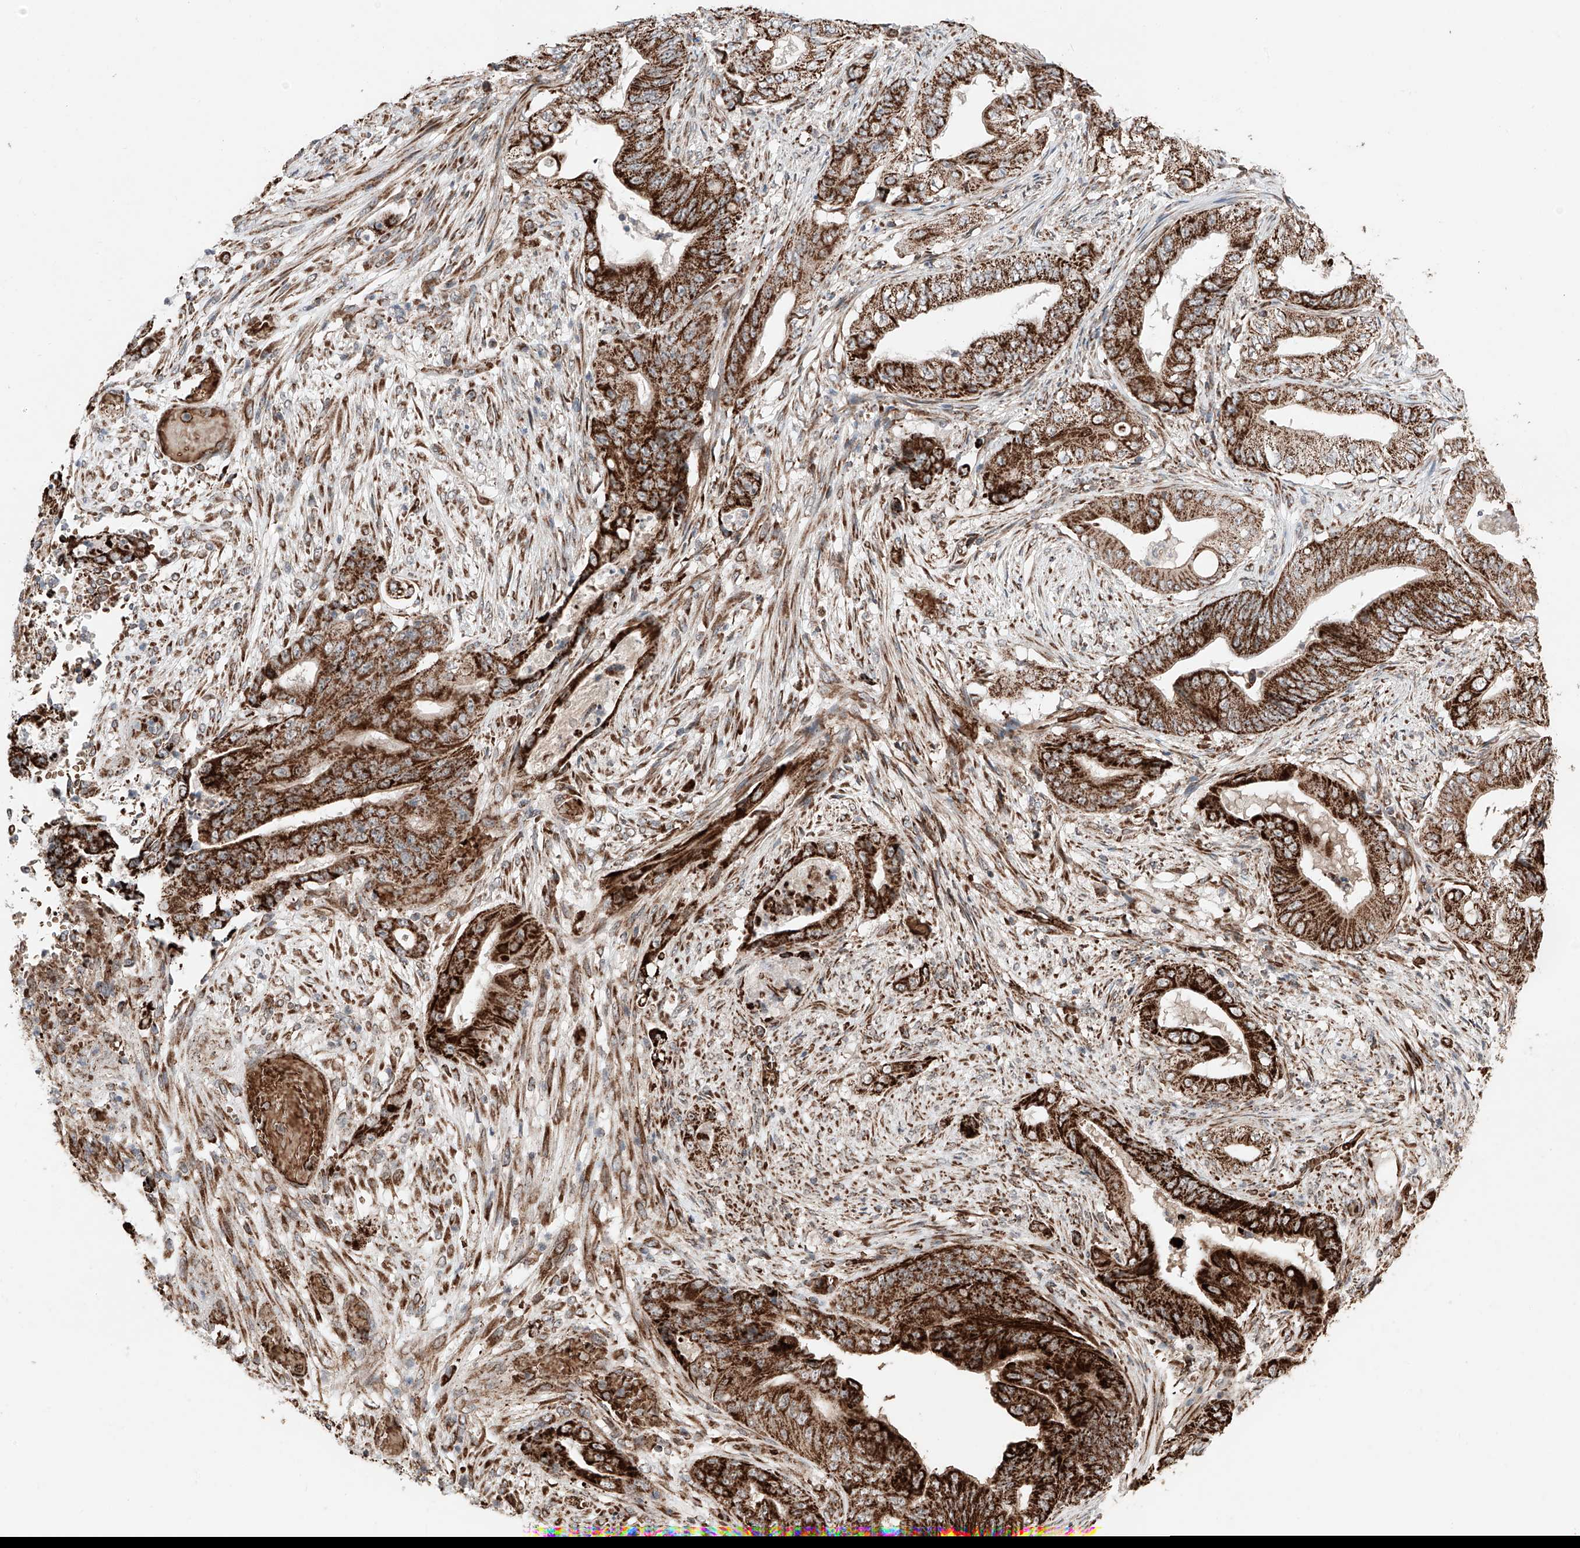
{"staining": {"intensity": "strong", "quantity": ">75%", "location": "cytoplasmic/membranous"}, "tissue": "stomach cancer", "cell_type": "Tumor cells", "image_type": "cancer", "snomed": [{"axis": "morphology", "description": "Adenocarcinoma, NOS"}, {"axis": "topography", "description": "Stomach"}], "caption": "High-power microscopy captured an immunohistochemistry (IHC) image of stomach adenocarcinoma, revealing strong cytoplasmic/membranous positivity in approximately >75% of tumor cells. Immunohistochemistry stains the protein of interest in brown and the nuclei are stained blue.", "gene": "ZSCAN29", "patient": {"sex": "female", "age": 73}}